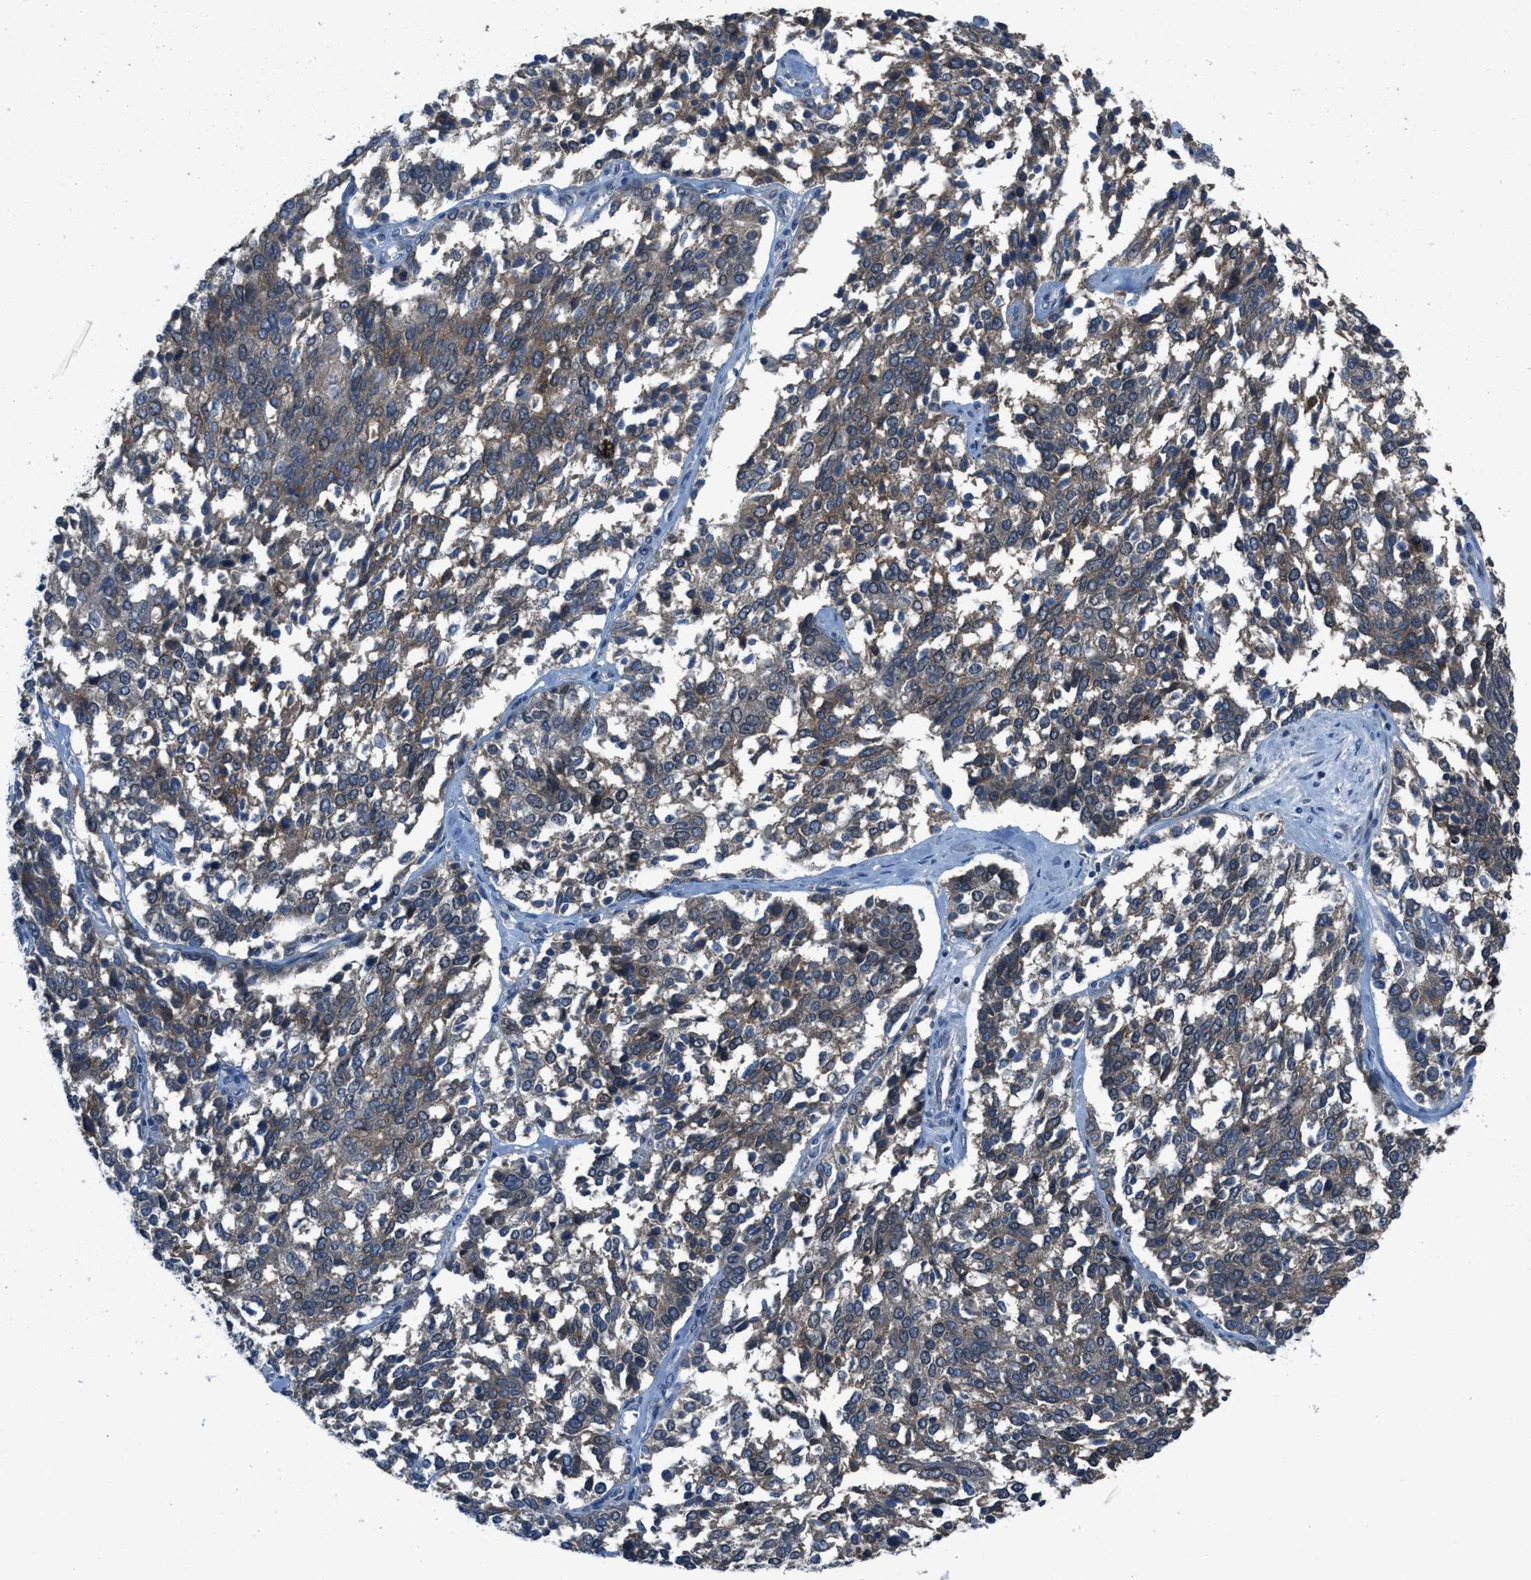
{"staining": {"intensity": "weak", "quantity": "25%-75%", "location": "cytoplasmic/membranous"}, "tissue": "ovarian cancer", "cell_type": "Tumor cells", "image_type": "cancer", "snomed": [{"axis": "morphology", "description": "Cystadenocarcinoma, serous, NOS"}, {"axis": "topography", "description": "Ovary"}], "caption": "A histopathology image showing weak cytoplasmic/membranous staining in about 25%-75% of tumor cells in ovarian cancer (serous cystadenocarcinoma), as visualized by brown immunohistochemical staining.", "gene": "MIS18A", "patient": {"sex": "female", "age": 44}}